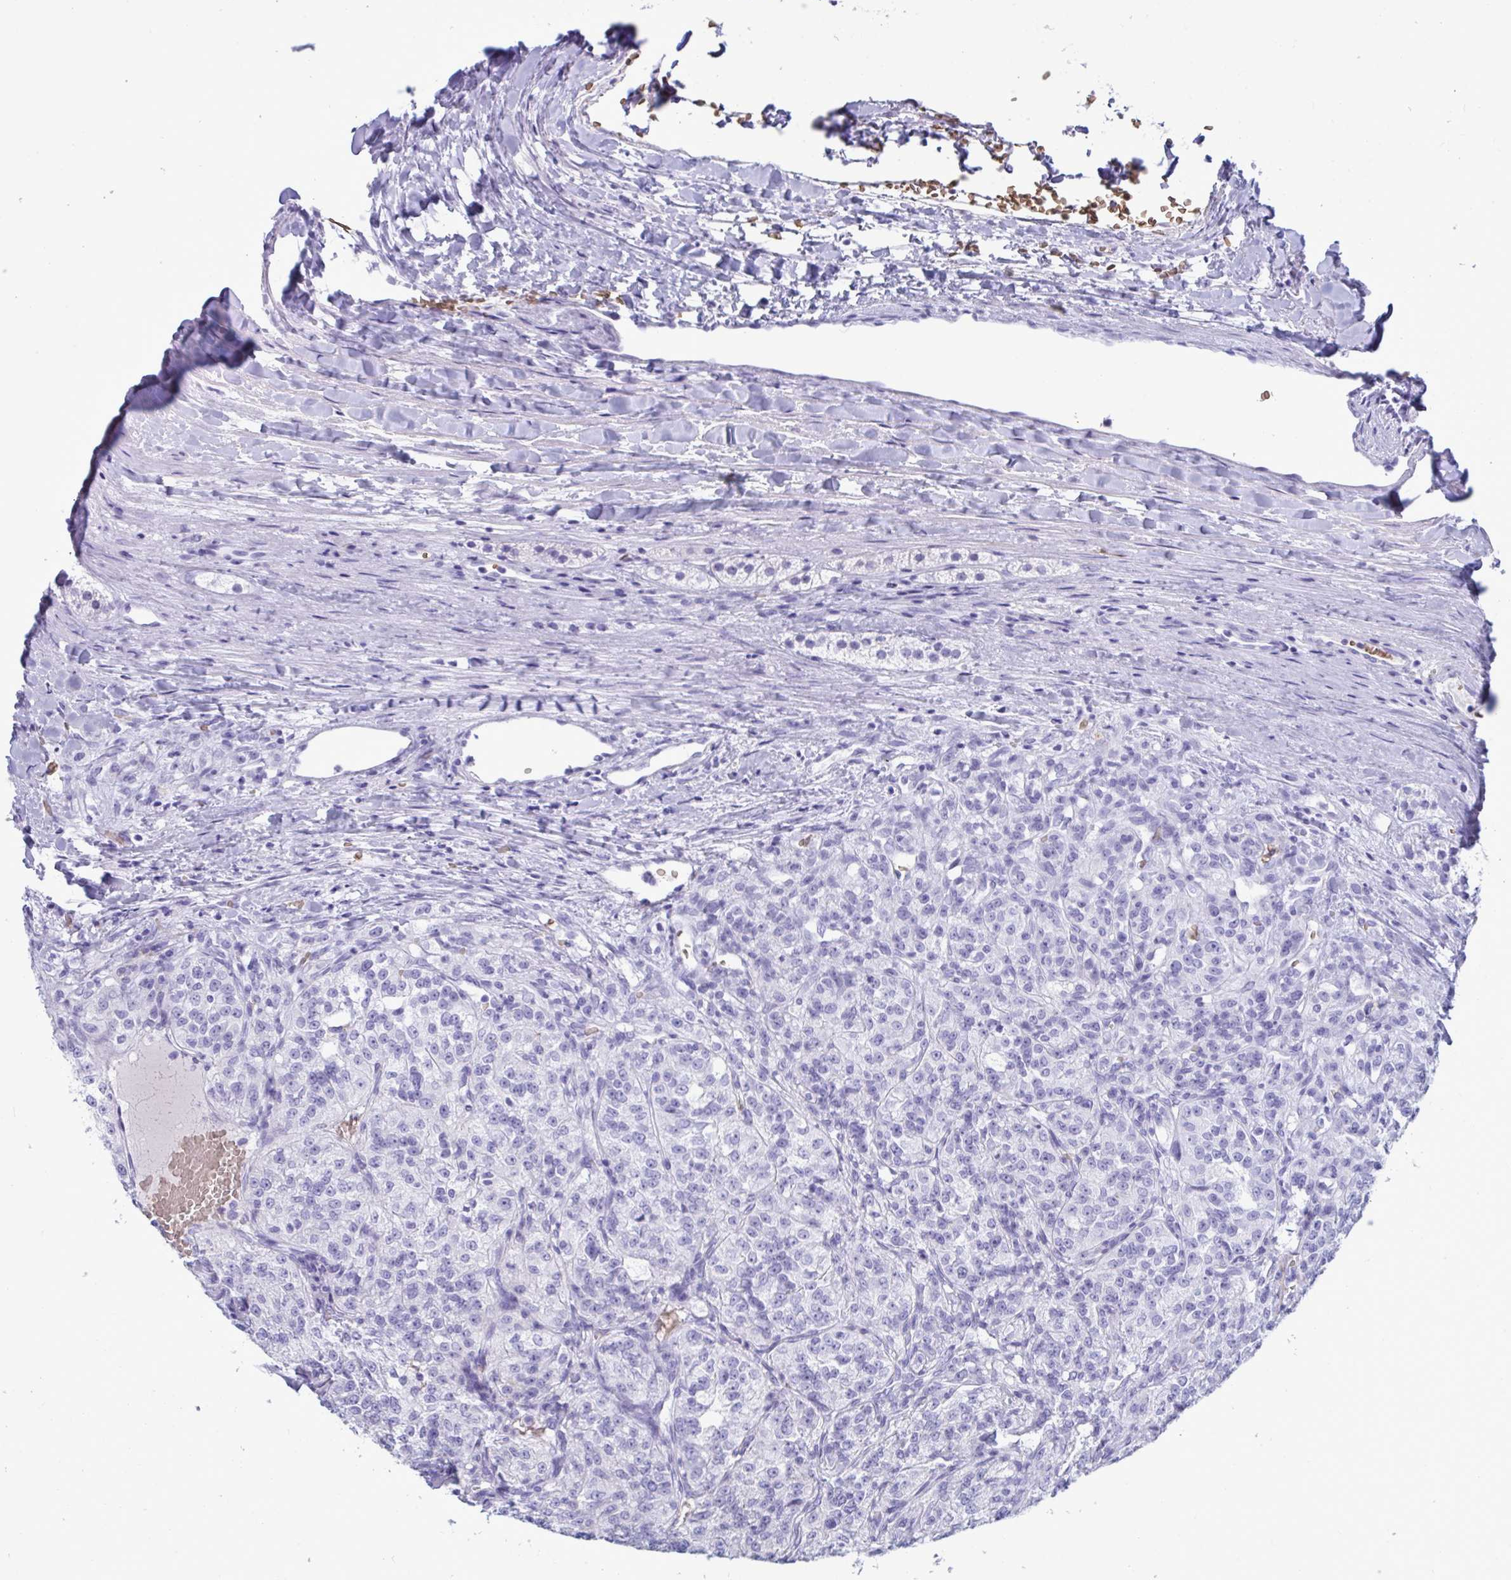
{"staining": {"intensity": "negative", "quantity": "none", "location": "none"}, "tissue": "renal cancer", "cell_type": "Tumor cells", "image_type": "cancer", "snomed": [{"axis": "morphology", "description": "Adenocarcinoma, NOS"}, {"axis": "topography", "description": "Kidney"}], "caption": "High power microscopy histopathology image of an immunohistochemistry (IHC) image of renal adenocarcinoma, revealing no significant expression in tumor cells.", "gene": "SLC2A1", "patient": {"sex": "female", "age": 63}}